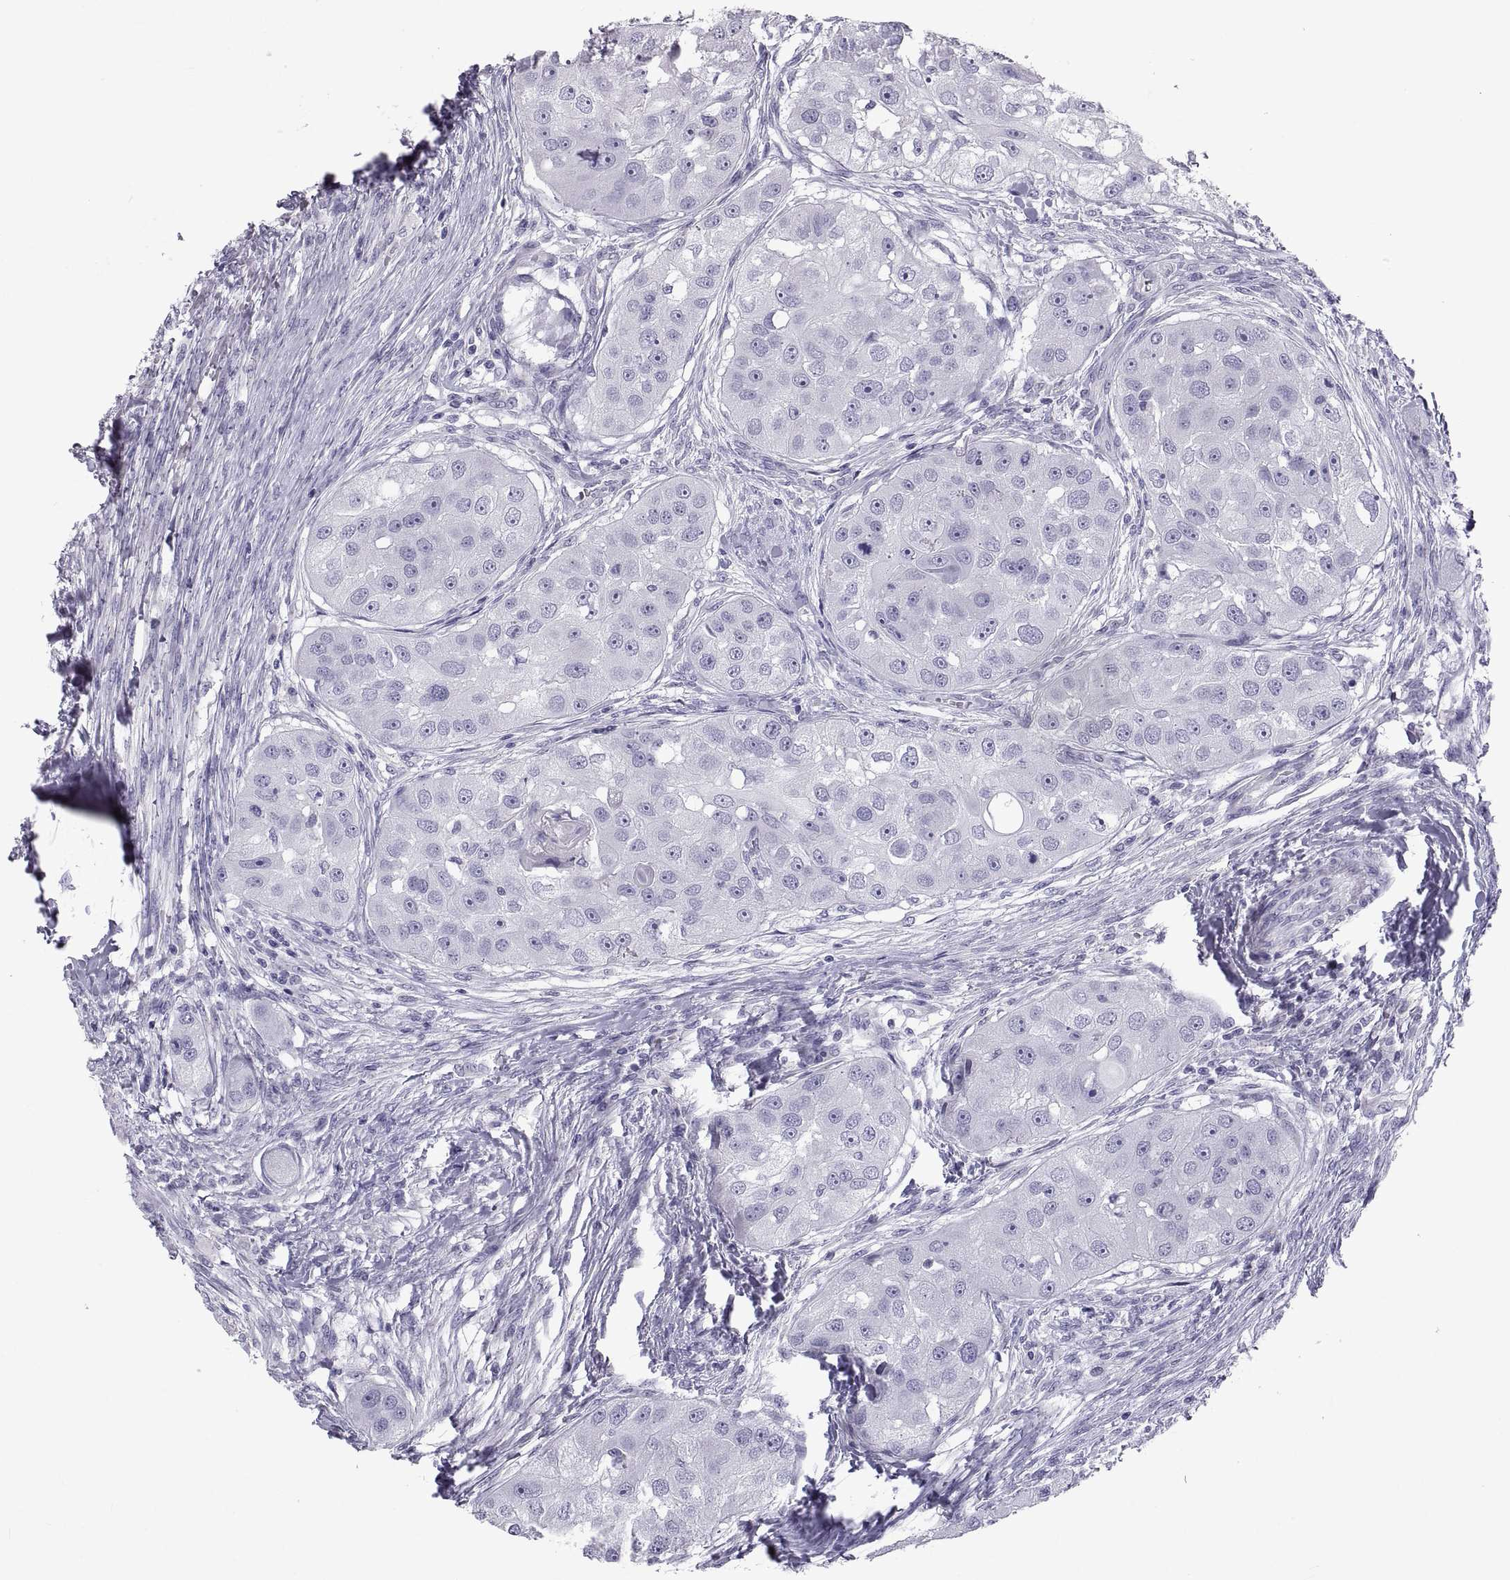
{"staining": {"intensity": "negative", "quantity": "none", "location": "none"}, "tissue": "head and neck cancer", "cell_type": "Tumor cells", "image_type": "cancer", "snomed": [{"axis": "morphology", "description": "Squamous cell carcinoma, NOS"}, {"axis": "topography", "description": "Head-Neck"}], "caption": "There is no significant staining in tumor cells of head and neck cancer (squamous cell carcinoma).", "gene": "PCSK1N", "patient": {"sex": "male", "age": 51}}